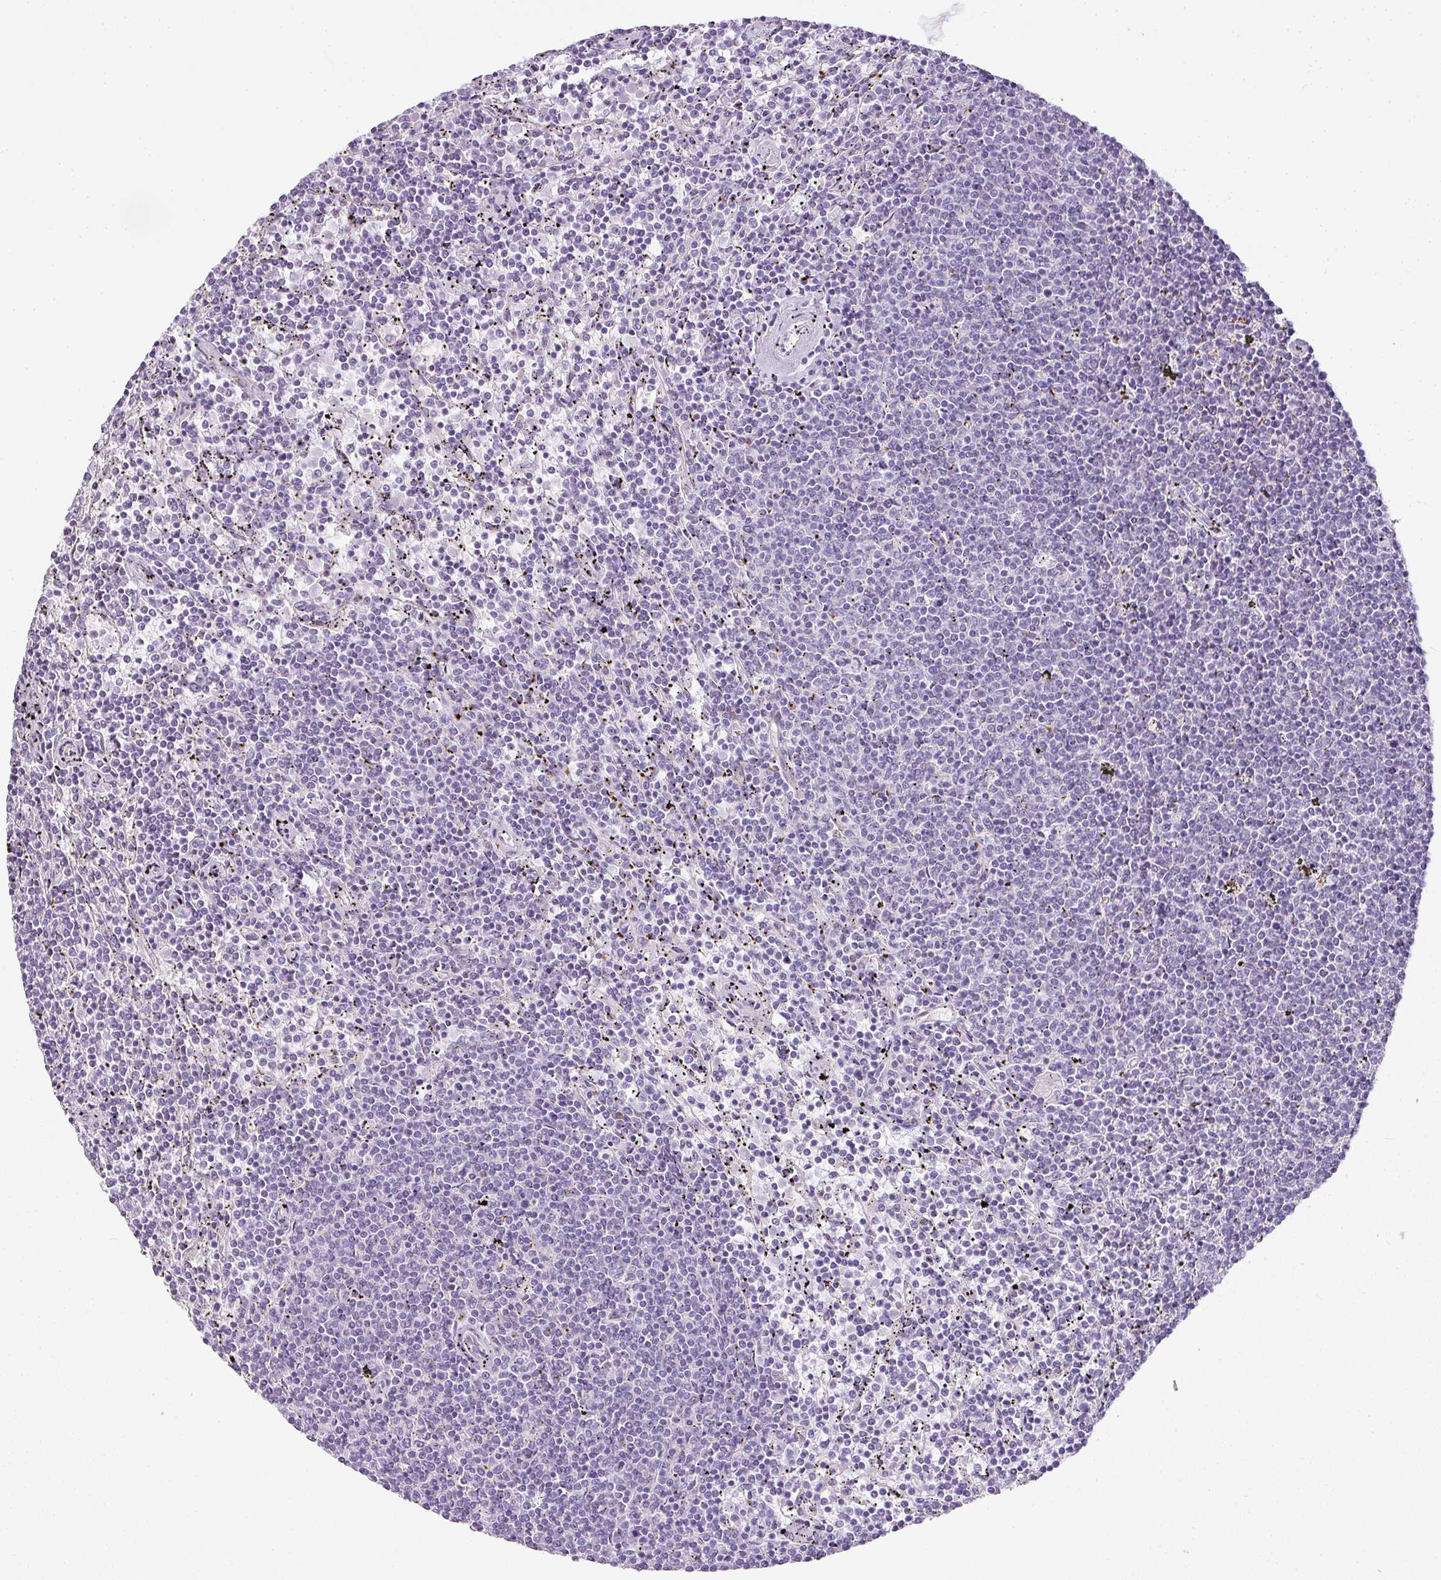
{"staining": {"intensity": "negative", "quantity": "none", "location": "none"}, "tissue": "lymphoma", "cell_type": "Tumor cells", "image_type": "cancer", "snomed": [{"axis": "morphology", "description": "Malignant lymphoma, non-Hodgkin's type, Low grade"}, {"axis": "topography", "description": "Spleen"}], "caption": "A high-resolution histopathology image shows IHC staining of lymphoma, which shows no significant expression in tumor cells.", "gene": "RAX2", "patient": {"sex": "female", "age": 50}}